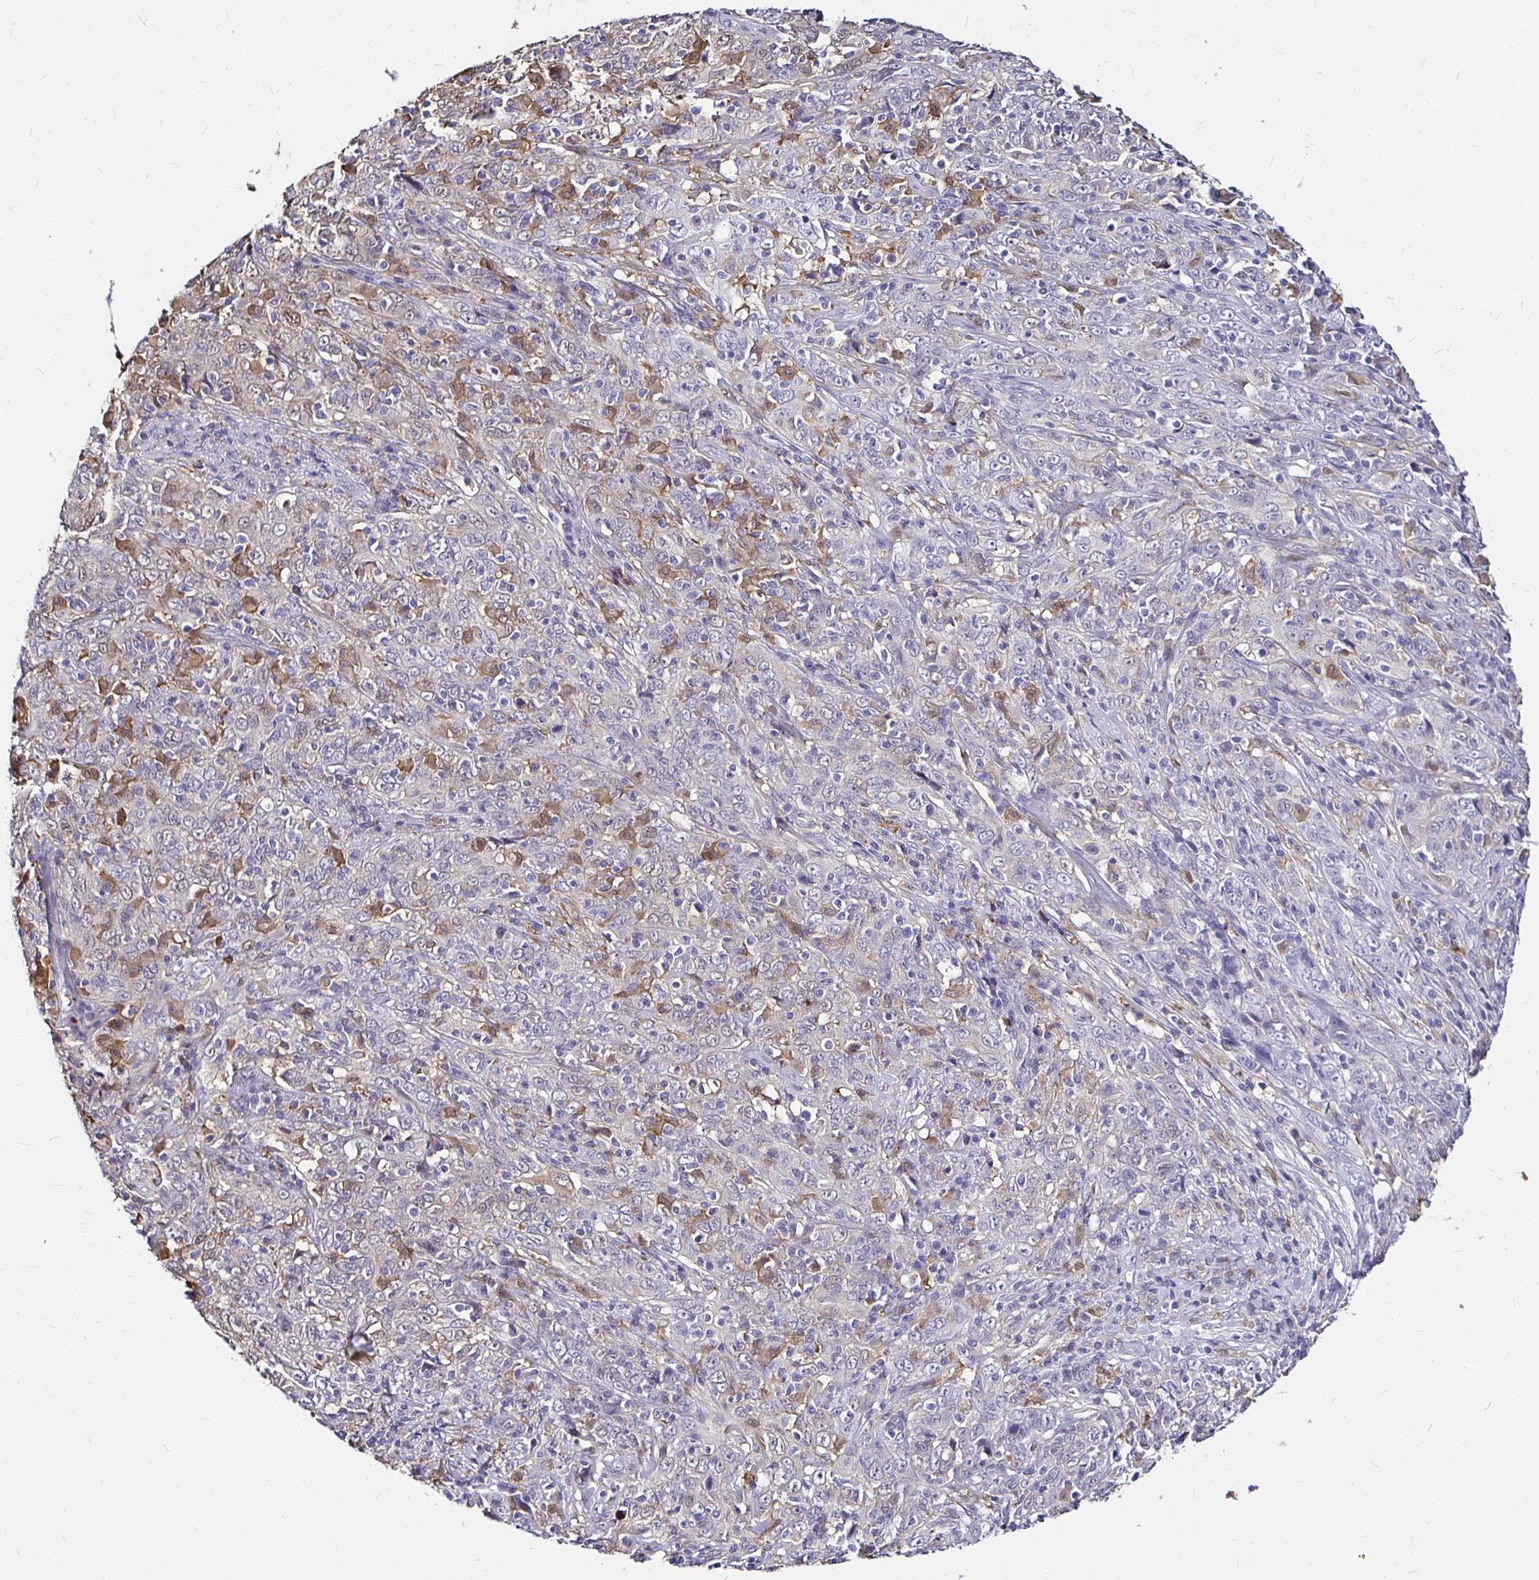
{"staining": {"intensity": "negative", "quantity": "none", "location": "none"}, "tissue": "cervical cancer", "cell_type": "Tumor cells", "image_type": "cancer", "snomed": [{"axis": "morphology", "description": "Squamous cell carcinoma, NOS"}, {"axis": "topography", "description": "Cervix"}], "caption": "Immunohistochemistry histopathology image of neoplastic tissue: human cervical cancer (squamous cell carcinoma) stained with DAB displays no significant protein expression in tumor cells. (DAB (3,3'-diaminobenzidine) immunohistochemistry with hematoxylin counter stain).", "gene": "IDH1", "patient": {"sex": "female", "age": 46}}